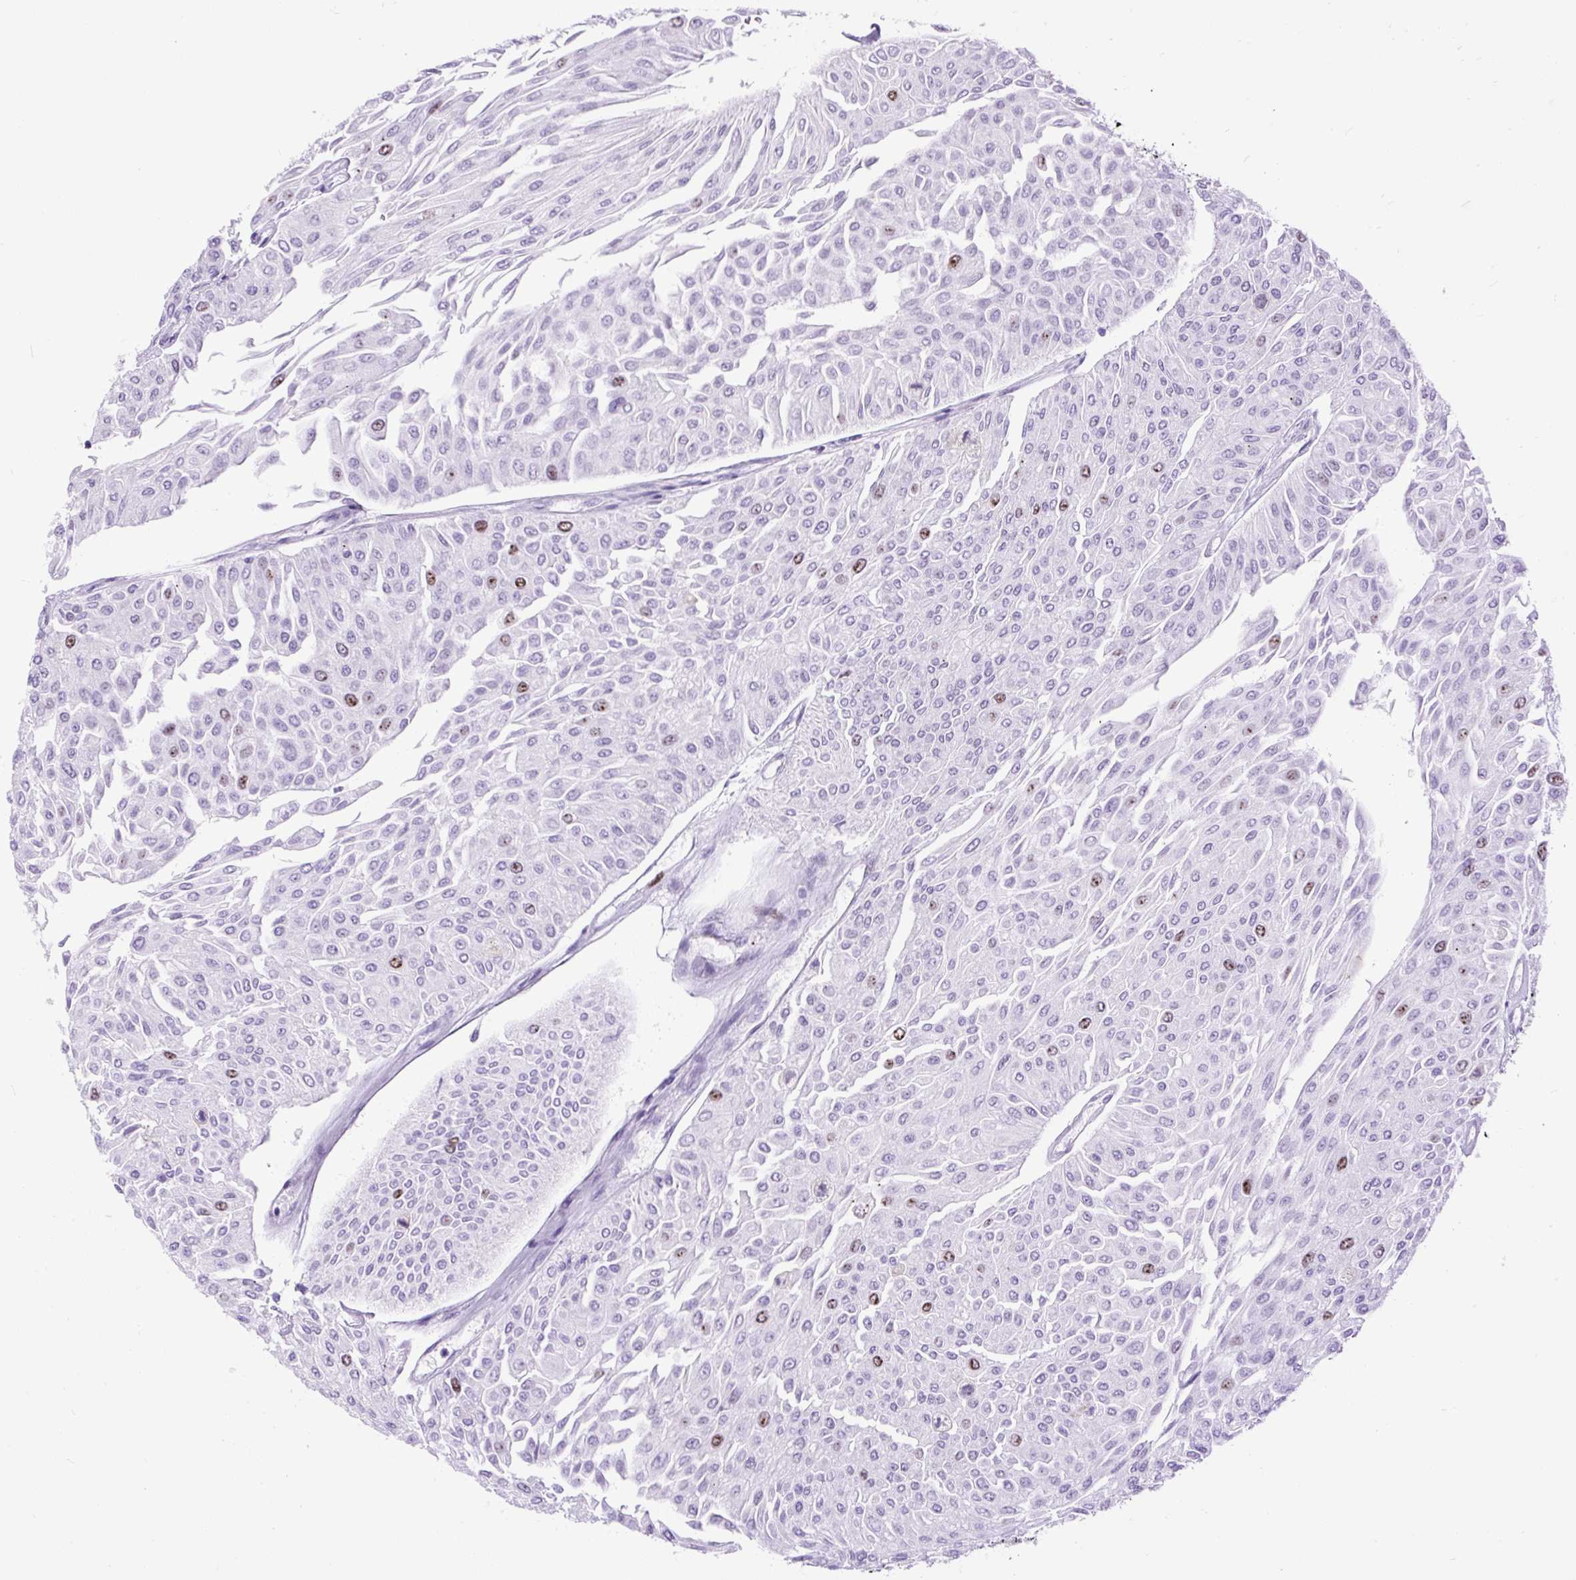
{"staining": {"intensity": "moderate", "quantity": "<25%", "location": "nuclear"}, "tissue": "urothelial cancer", "cell_type": "Tumor cells", "image_type": "cancer", "snomed": [{"axis": "morphology", "description": "Urothelial carcinoma, Low grade"}, {"axis": "topography", "description": "Urinary bladder"}], "caption": "Immunohistochemical staining of human urothelial cancer reveals low levels of moderate nuclear protein staining in about <25% of tumor cells.", "gene": "RACGAP1", "patient": {"sex": "male", "age": 67}}